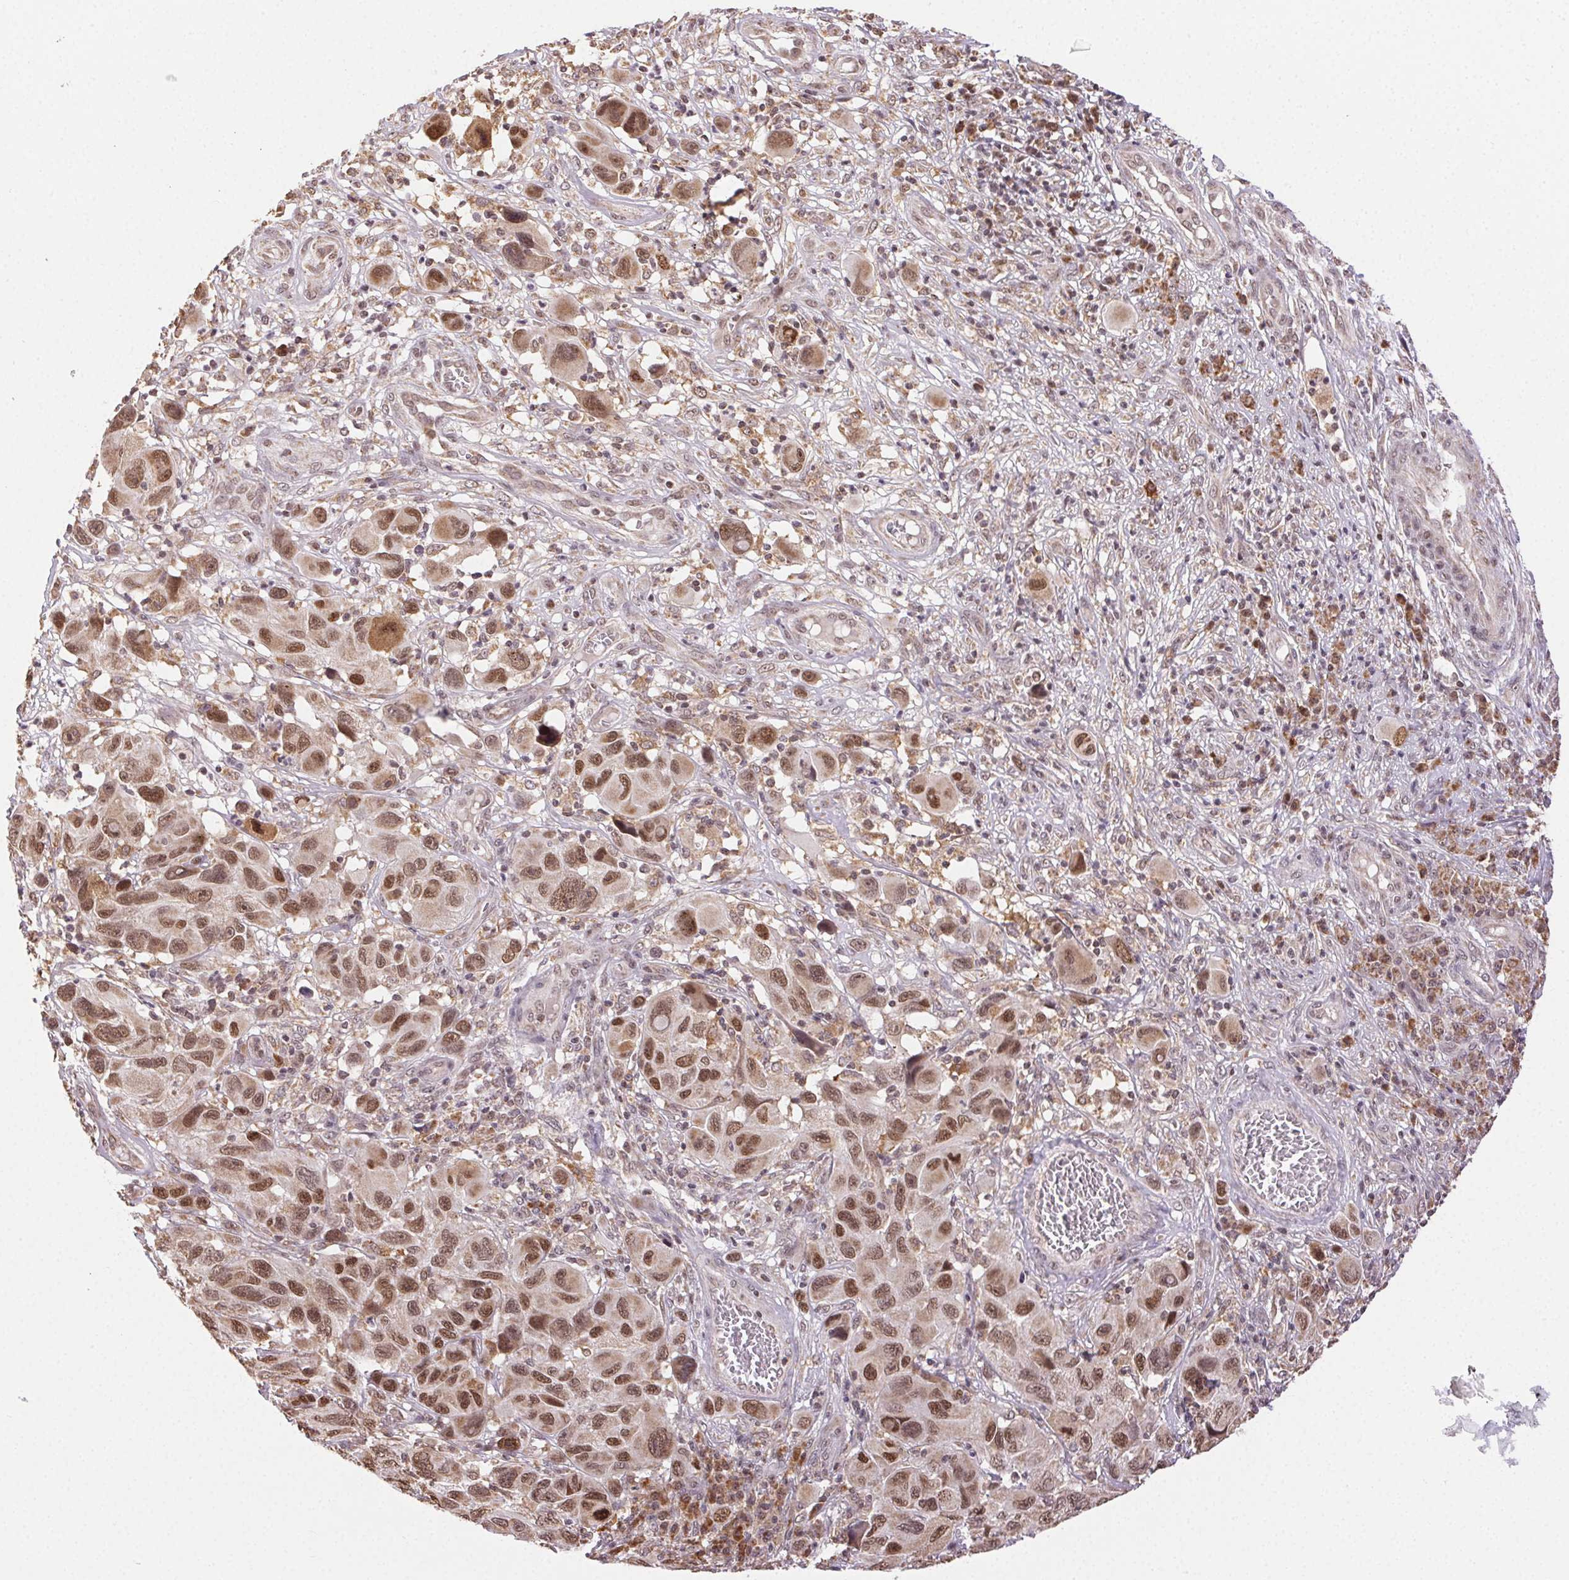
{"staining": {"intensity": "moderate", "quantity": ">75%", "location": "nuclear"}, "tissue": "melanoma", "cell_type": "Tumor cells", "image_type": "cancer", "snomed": [{"axis": "morphology", "description": "Malignant melanoma, NOS"}, {"axis": "topography", "description": "Skin"}], "caption": "Immunohistochemical staining of malignant melanoma shows medium levels of moderate nuclear protein positivity in about >75% of tumor cells.", "gene": "PIWIL4", "patient": {"sex": "male", "age": 53}}